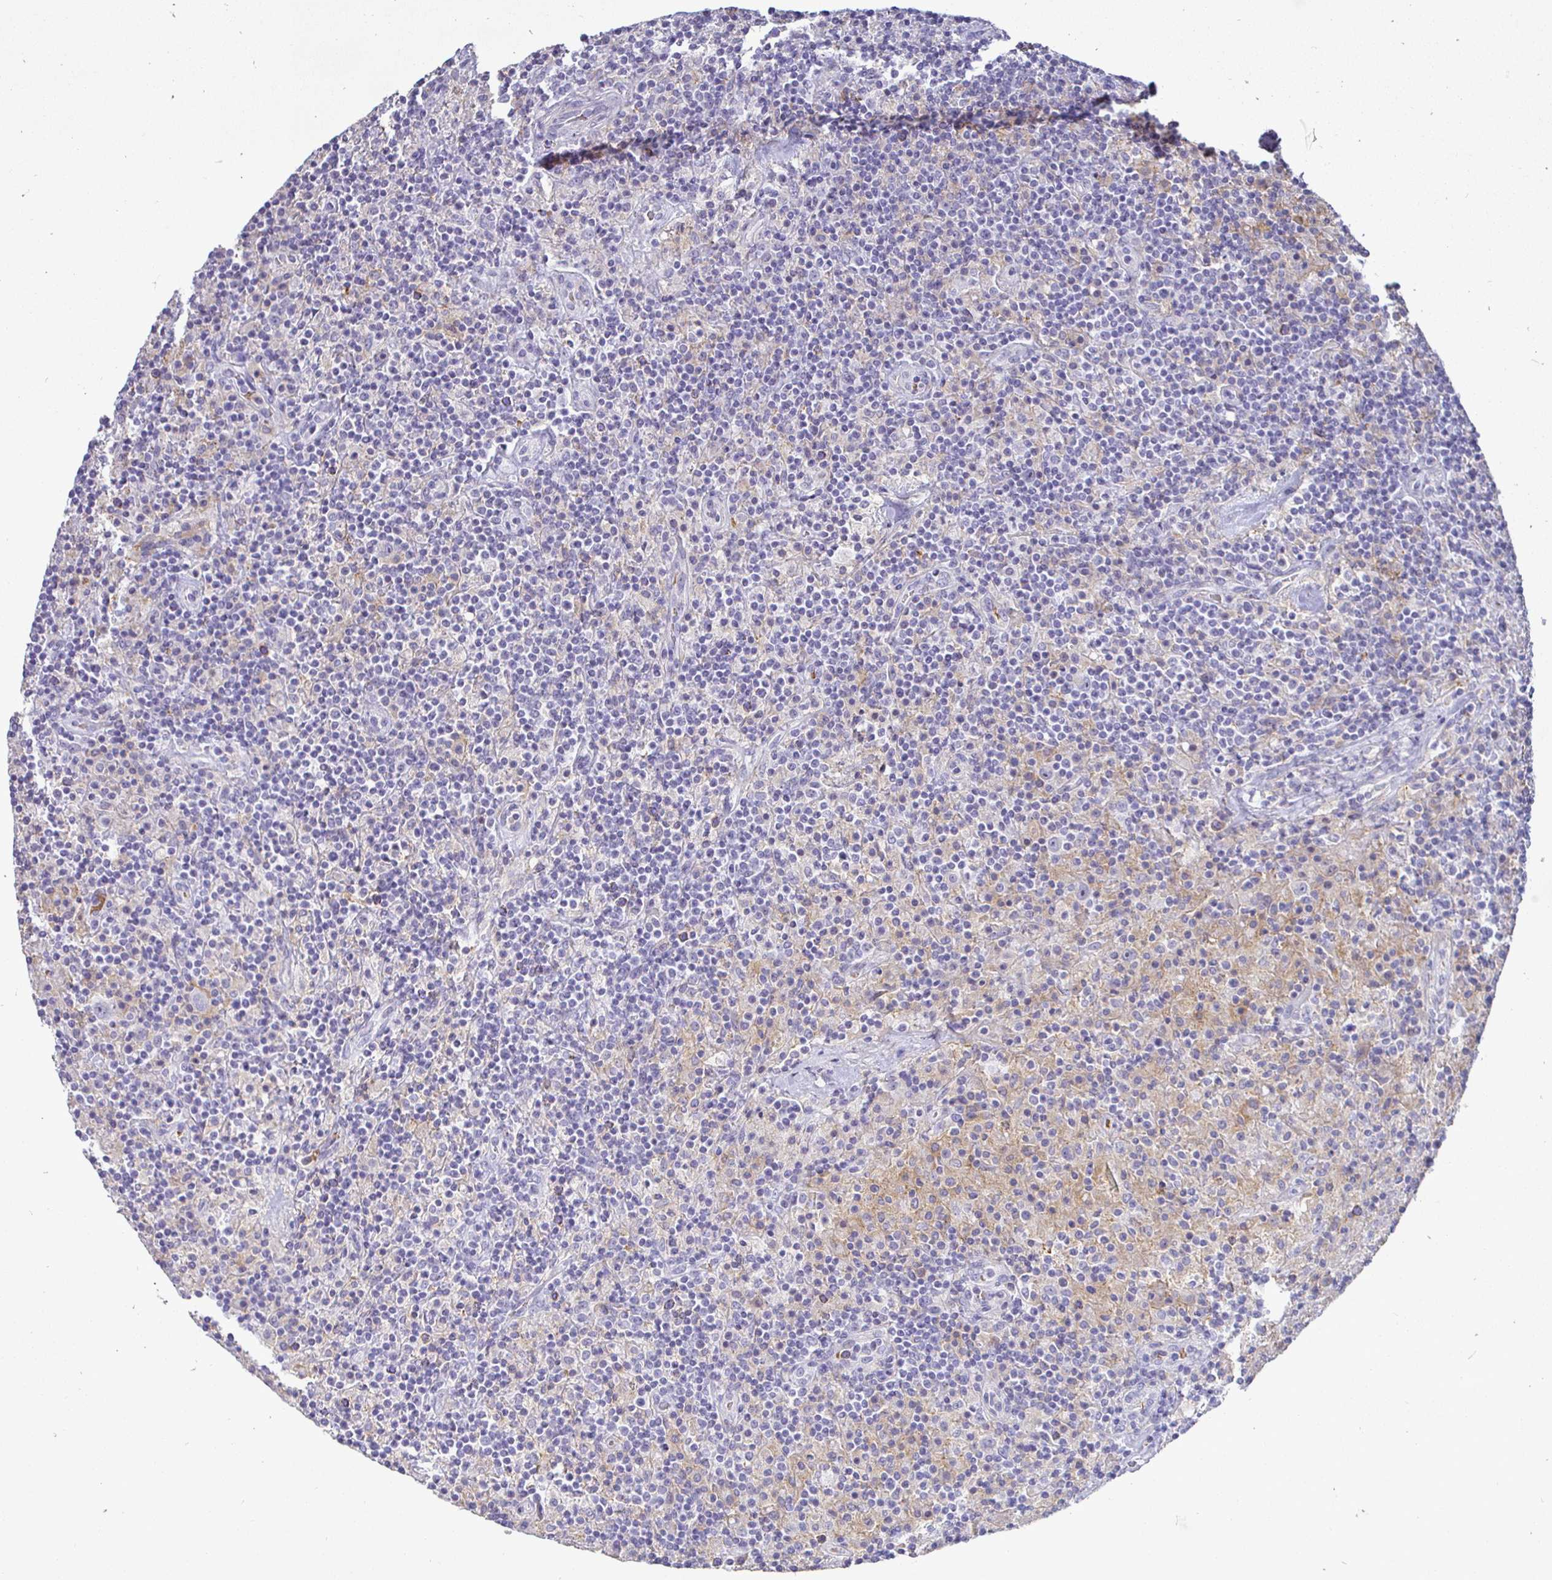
{"staining": {"intensity": "negative", "quantity": "none", "location": "none"}, "tissue": "lymphoma", "cell_type": "Tumor cells", "image_type": "cancer", "snomed": [{"axis": "morphology", "description": "Hodgkin's disease, NOS"}, {"axis": "topography", "description": "Thymus, NOS"}], "caption": "A photomicrograph of human lymphoma is negative for staining in tumor cells.", "gene": "SIRPA", "patient": {"sex": "female", "age": 17}}